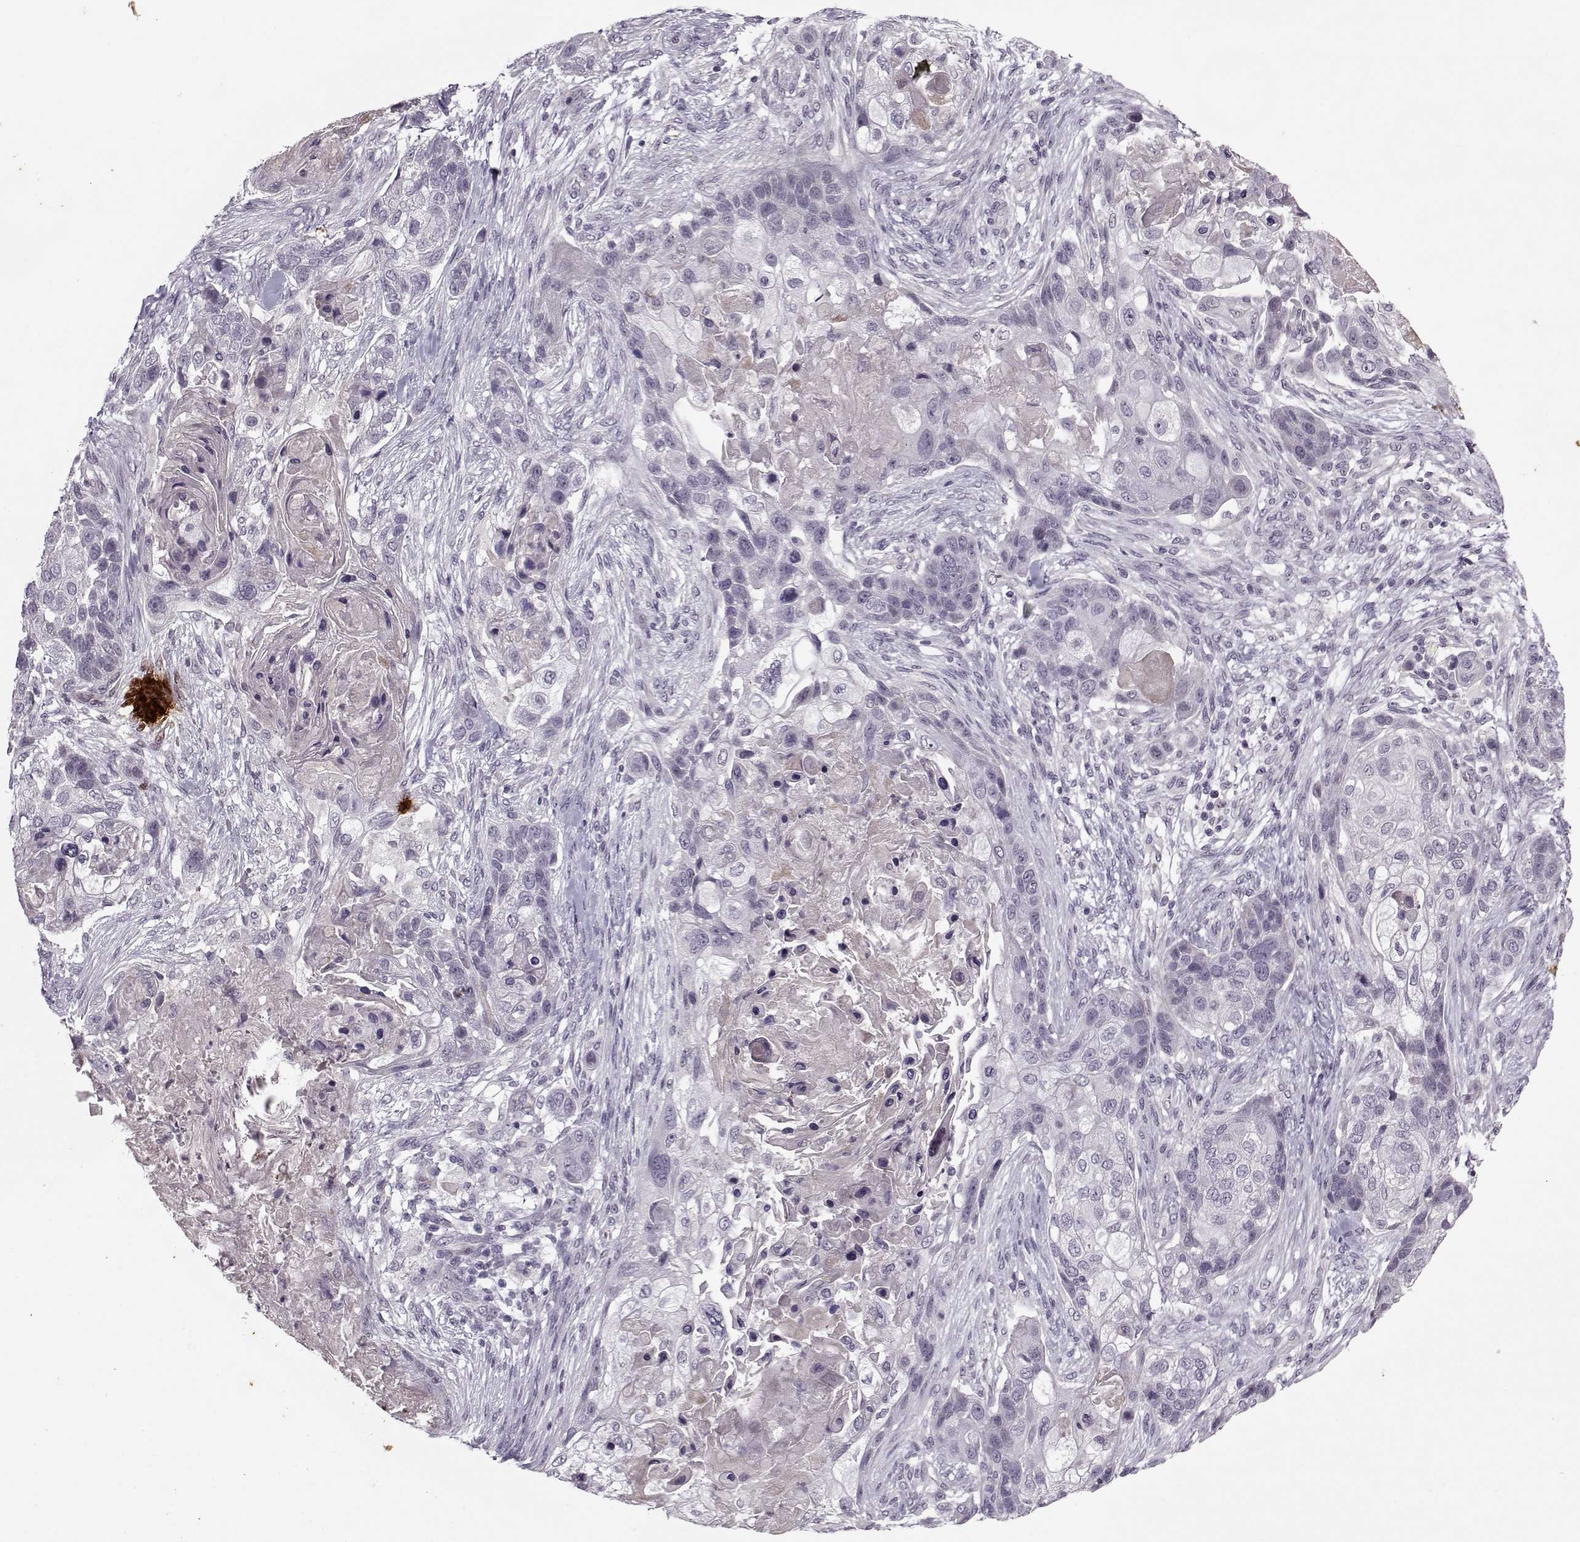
{"staining": {"intensity": "negative", "quantity": "none", "location": "none"}, "tissue": "lung cancer", "cell_type": "Tumor cells", "image_type": "cancer", "snomed": [{"axis": "morphology", "description": "Squamous cell carcinoma, NOS"}, {"axis": "topography", "description": "Lung"}], "caption": "Histopathology image shows no protein expression in tumor cells of lung cancer tissue. The staining was performed using DAB (3,3'-diaminobenzidine) to visualize the protein expression in brown, while the nuclei were stained in blue with hematoxylin (Magnification: 20x).", "gene": "KRT9", "patient": {"sex": "male", "age": 69}}